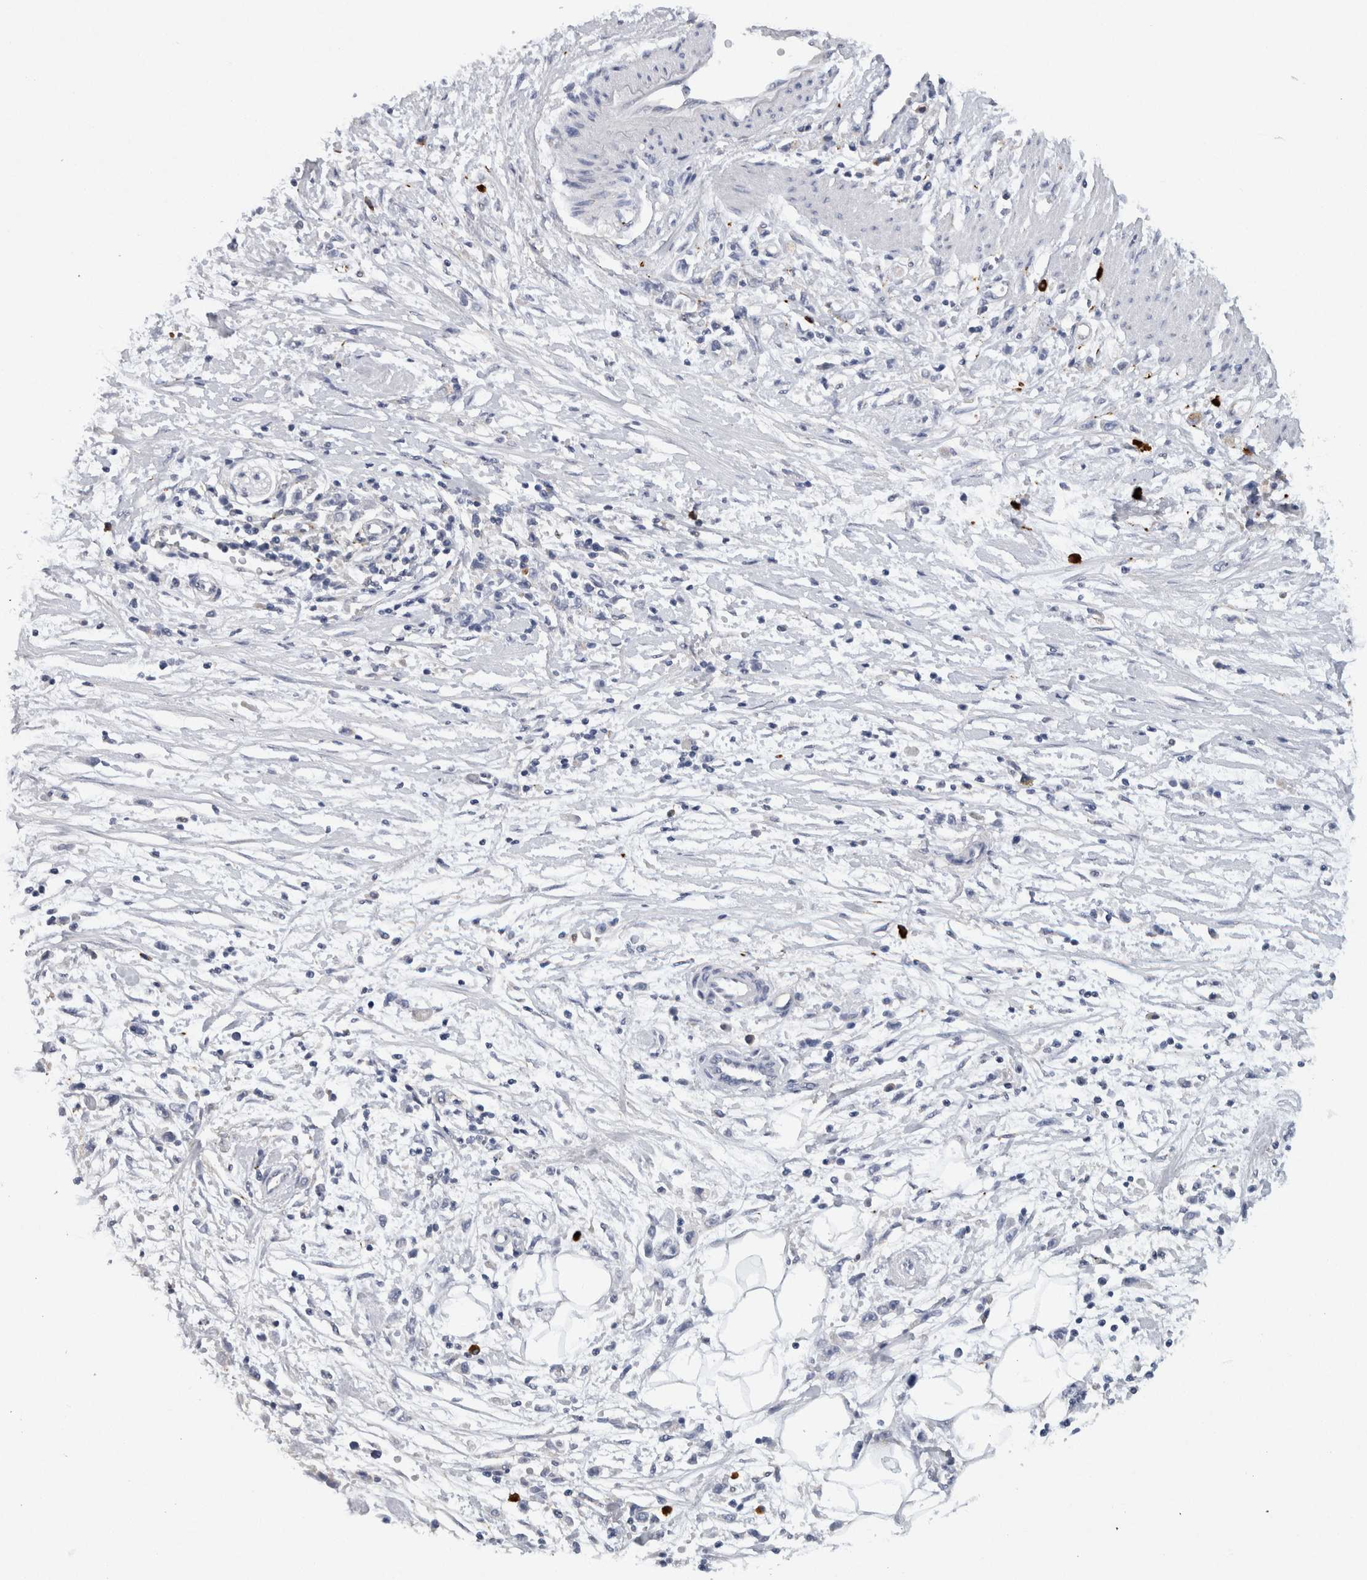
{"staining": {"intensity": "negative", "quantity": "none", "location": "none"}, "tissue": "stomach cancer", "cell_type": "Tumor cells", "image_type": "cancer", "snomed": [{"axis": "morphology", "description": "Adenocarcinoma, NOS"}, {"axis": "topography", "description": "Stomach"}], "caption": "There is no significant staining in tumor cells of stomach adenocarcinoma.", "gene": "CD63", "patient": {"sex": "female", "age": 59}}